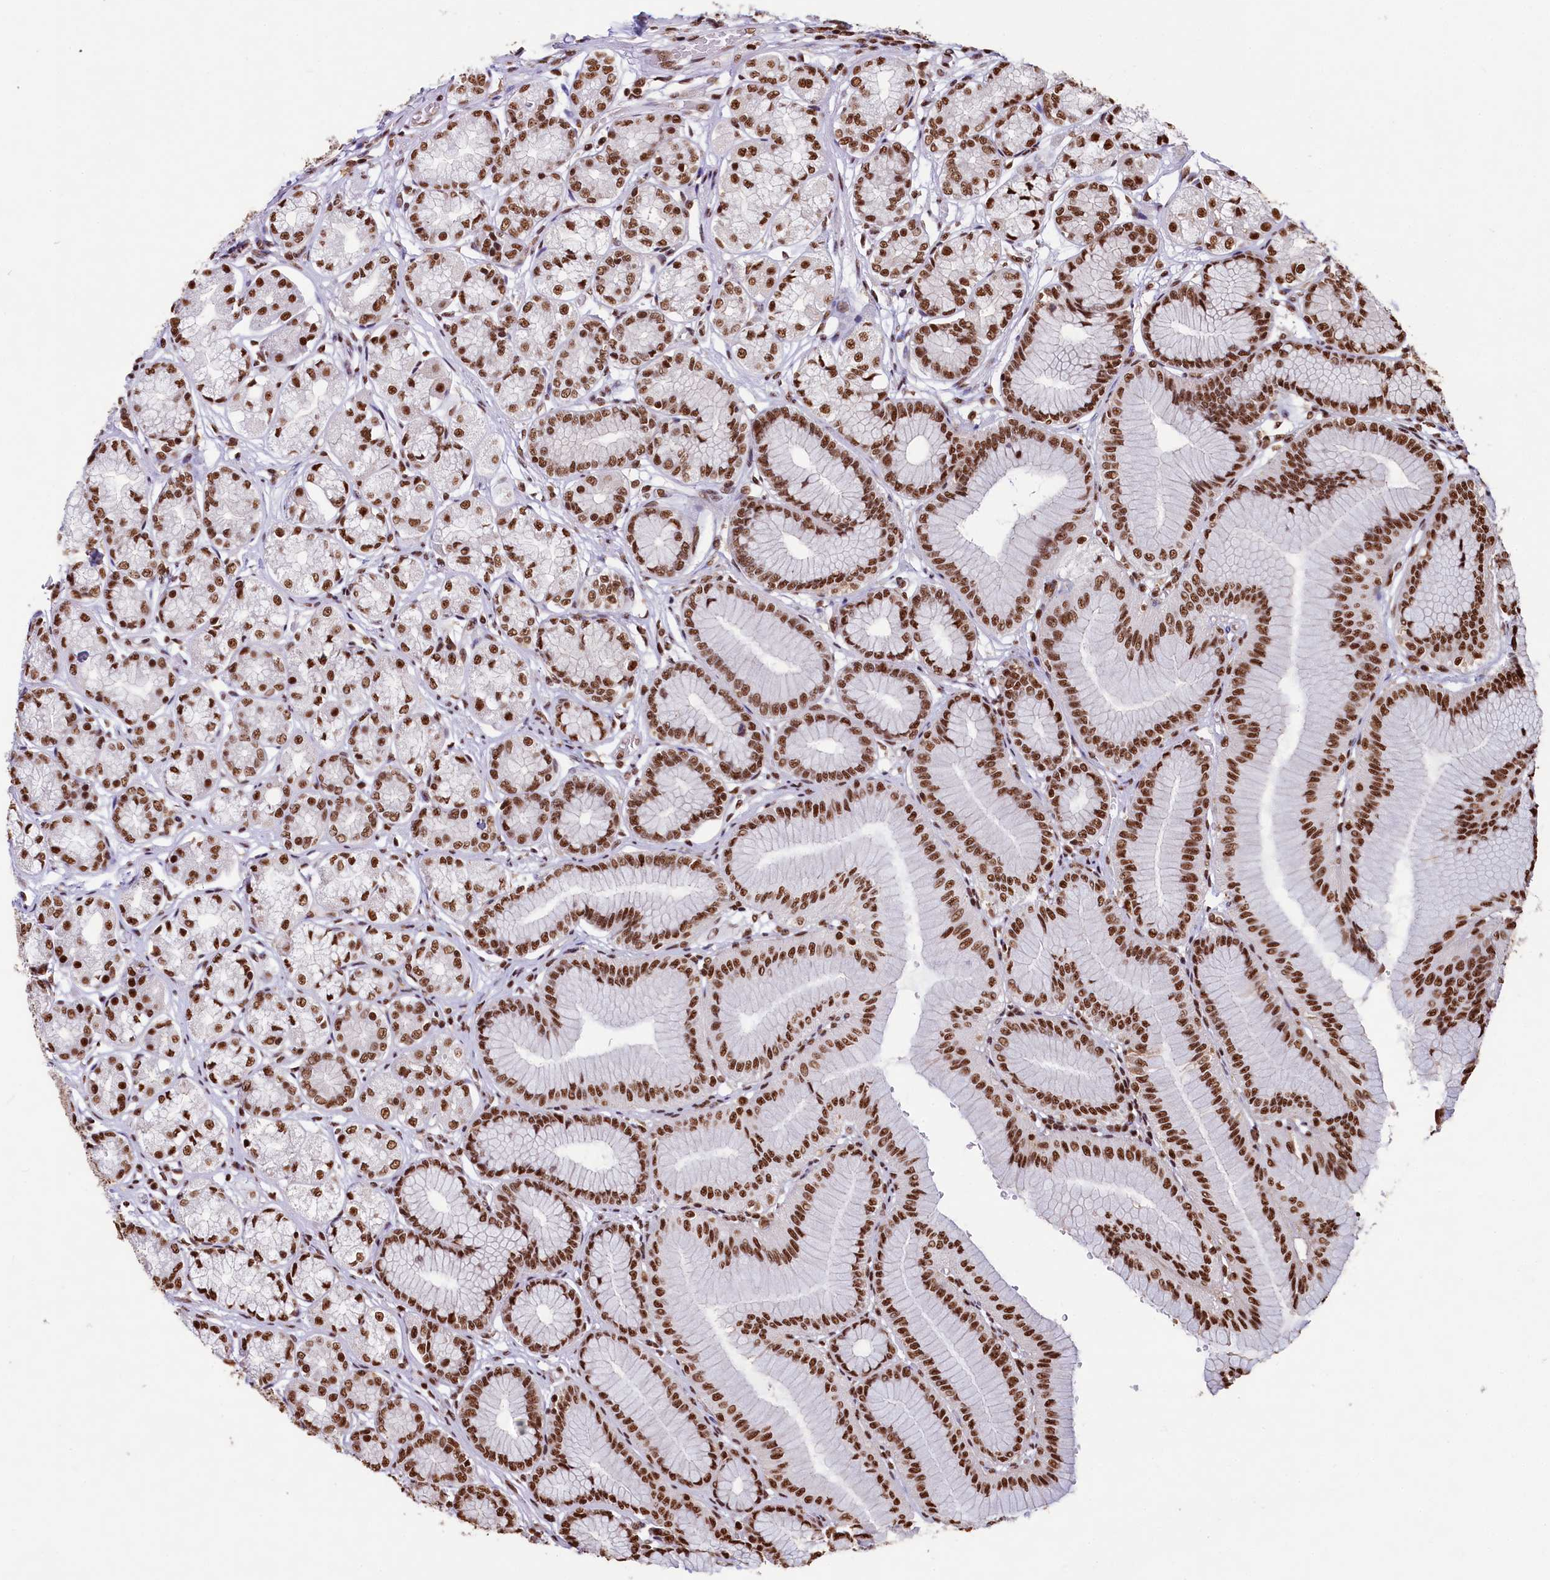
{"staining": {"intensity": "strong", "quantity": ">75%", "location": "nuclear"}, "tissue": "stomach", "cell_type": "Glandular cells", "image_type": "normal", "snomed": [{"axis": "morphology", "description": "Normal tissue, NOS"}, {"axis": "morphology", "description": "Adenocarcinoma, NOS"}, {"axis": "morphology", "description": "Adenocarcinoma, High grade"}, {"axis": "topography", "description": "Stomach, upper"}, {"axis": "topography", "description": "Stomach"}], "caption": "Immunohistochemistry (IHC) photomicrograph of normal stomach: human stomach stained using IHC exhibits high levels of strong protein expression localized specifically in the nuclear of glandular cells, appearing as a nuclear brown color.", "gene": "SNRPD2", "patient": {"sex": "female", "age": 65}}